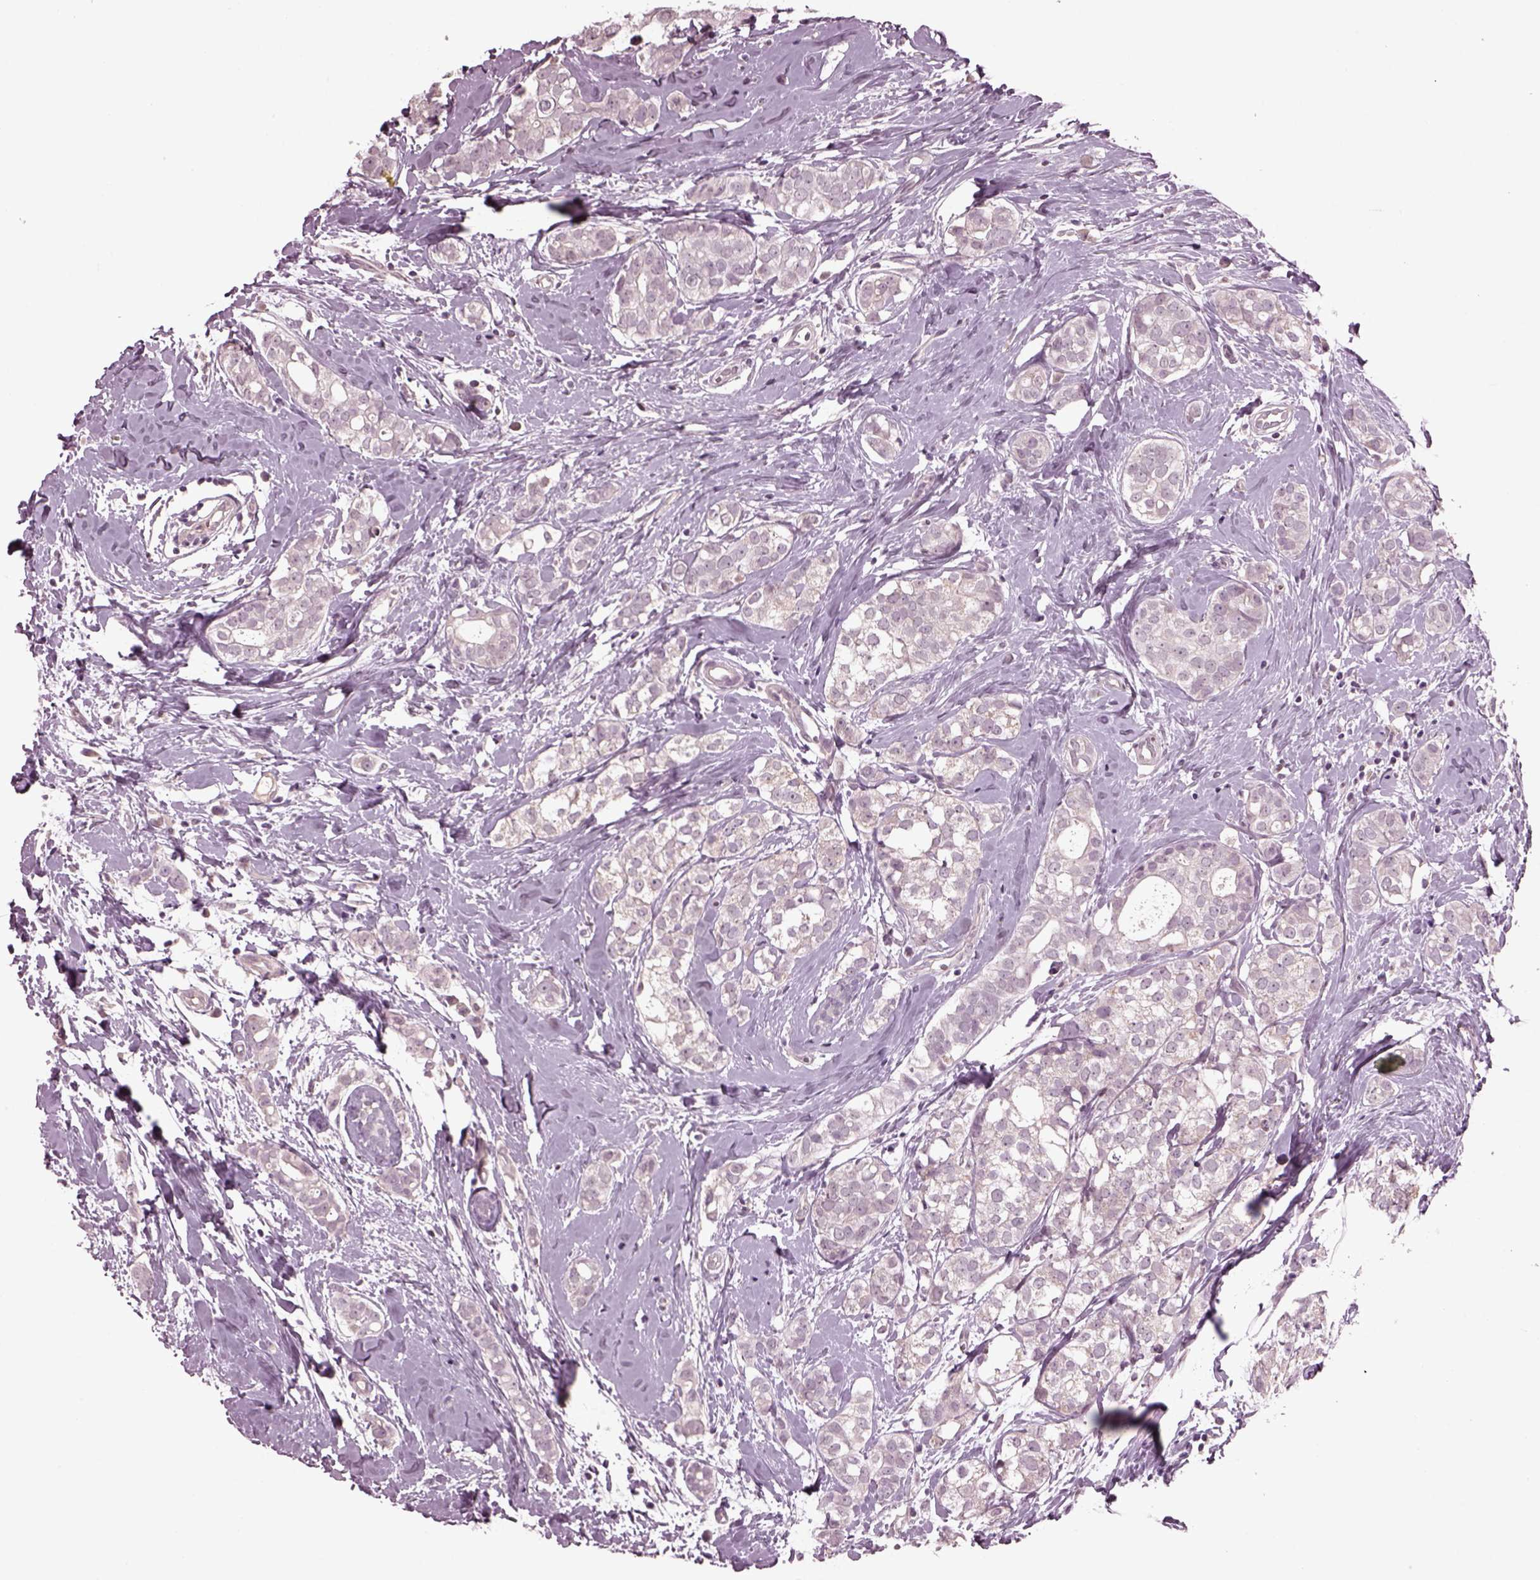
{"staining": {"intensity": "negative", "quantity": "none", "location": "none"}, "tissue": "breast cancer", "cell_type": "Tumor cells", "image_type": "cancer", "snomed": [{"axis": "morphology", "description": "Duct carcinoma"}, {"axis": "topography", "description": "Breast"}], "caption": "This is an IHC photomicrograph of breast infiltrating ductal carcinoma. There is no staining in tumor cells.", "gene": "CLCN4", "patient": {"sex": "female", "age": 40}}